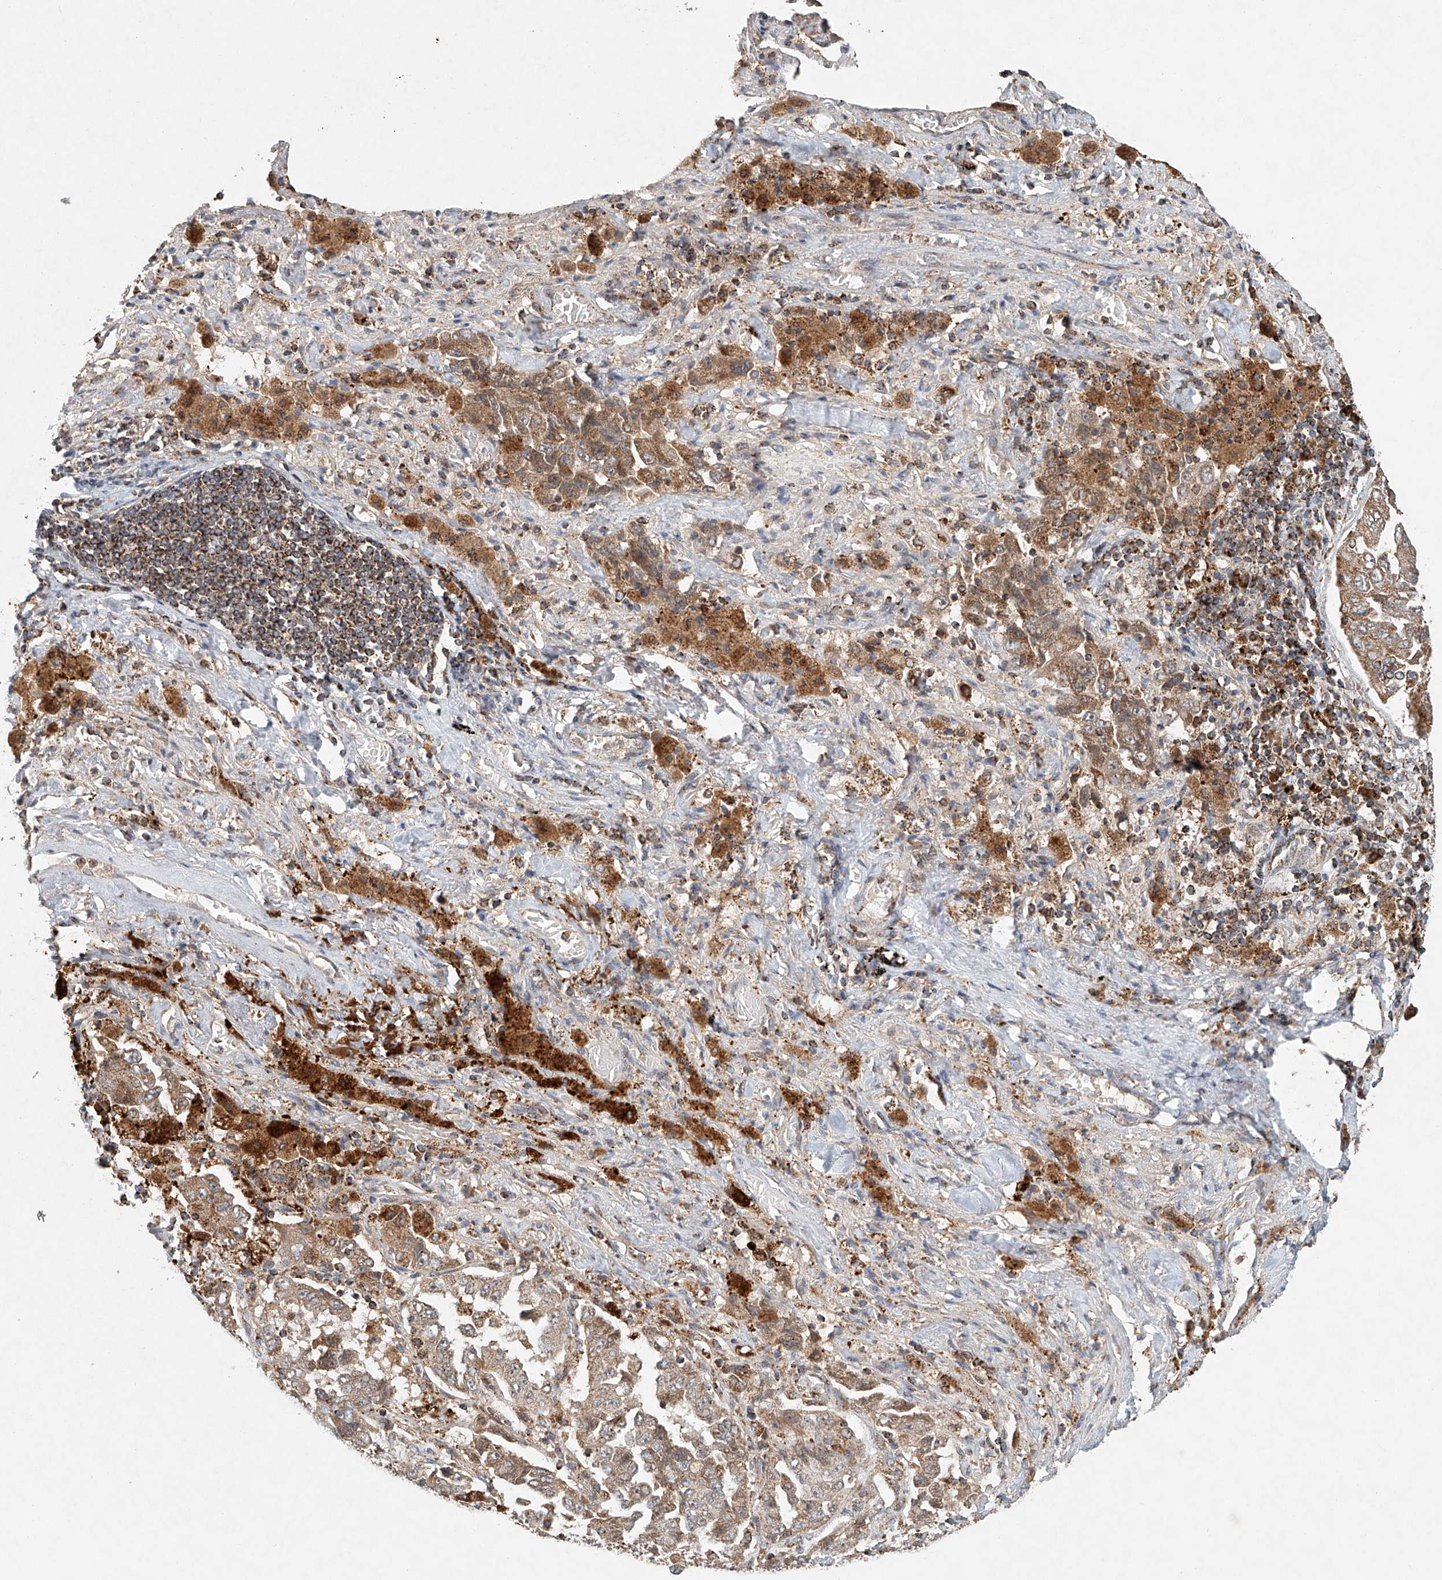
{"staining": {"intensity": "moderate", "quantity": ">75%", "location": "cytoplasmic/membranous"}, "tissue": "lung cancer", "cell_type": "Tumor cells", "image_type": "cancer", "snomed": [{"axis": "morphology", "description": "Adenocarcinoma, NOS"}, {"axis": "topography", "description": "Lung"}], "caption": "Human lung adenocarcinoma stained for a protein (brown) exhibits moderate cytoplasmic/membranous positive expression in approximately >75% of tumor cells.", "gene": "DCAF11", "patient": {"sex": "female", "age": 51}}